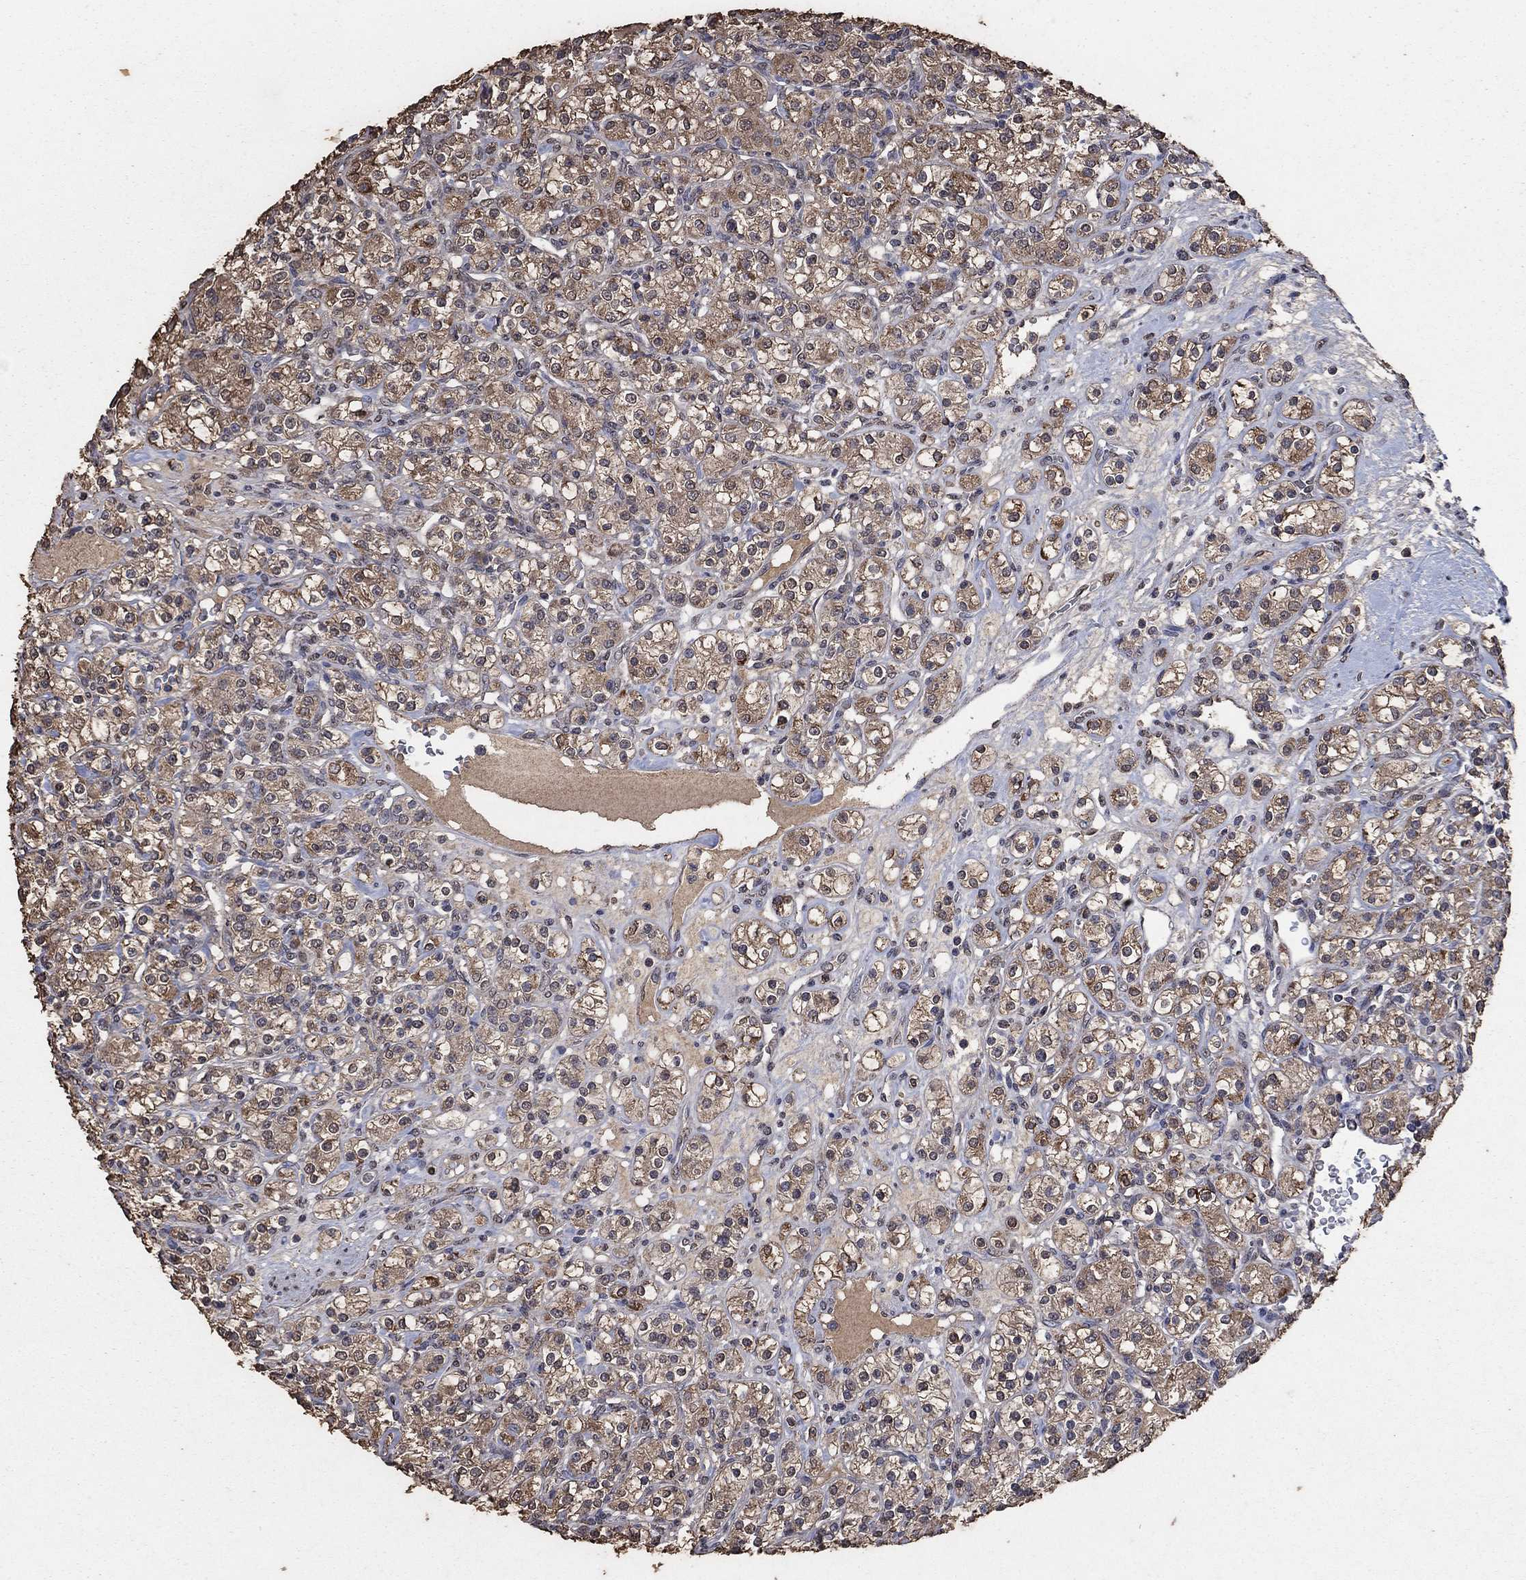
{"staining": {"intensity": "strong", "quantity": "<25%", "location": "cytoplasmic/membranous"}, "tissue": "renal cancer", "cell_type": "Tumor cells", "image_type": "cancer", "snomed": [{"axis": "morphology", "description": "Adenocarcinoma, NOS"}, {"axis": "topography", "description": "Kidney"}], "caption": "Immunohistochemistry (DAB) staining of renal cancer (adenocarcinoma) demonstrates strong cytoplasmic/membranous protein expression in approximately <25% of tumor cells. Nuclei are stained in blue.", "gene": "MRPS24", "patient": {"sex": "male", "age": 77}}